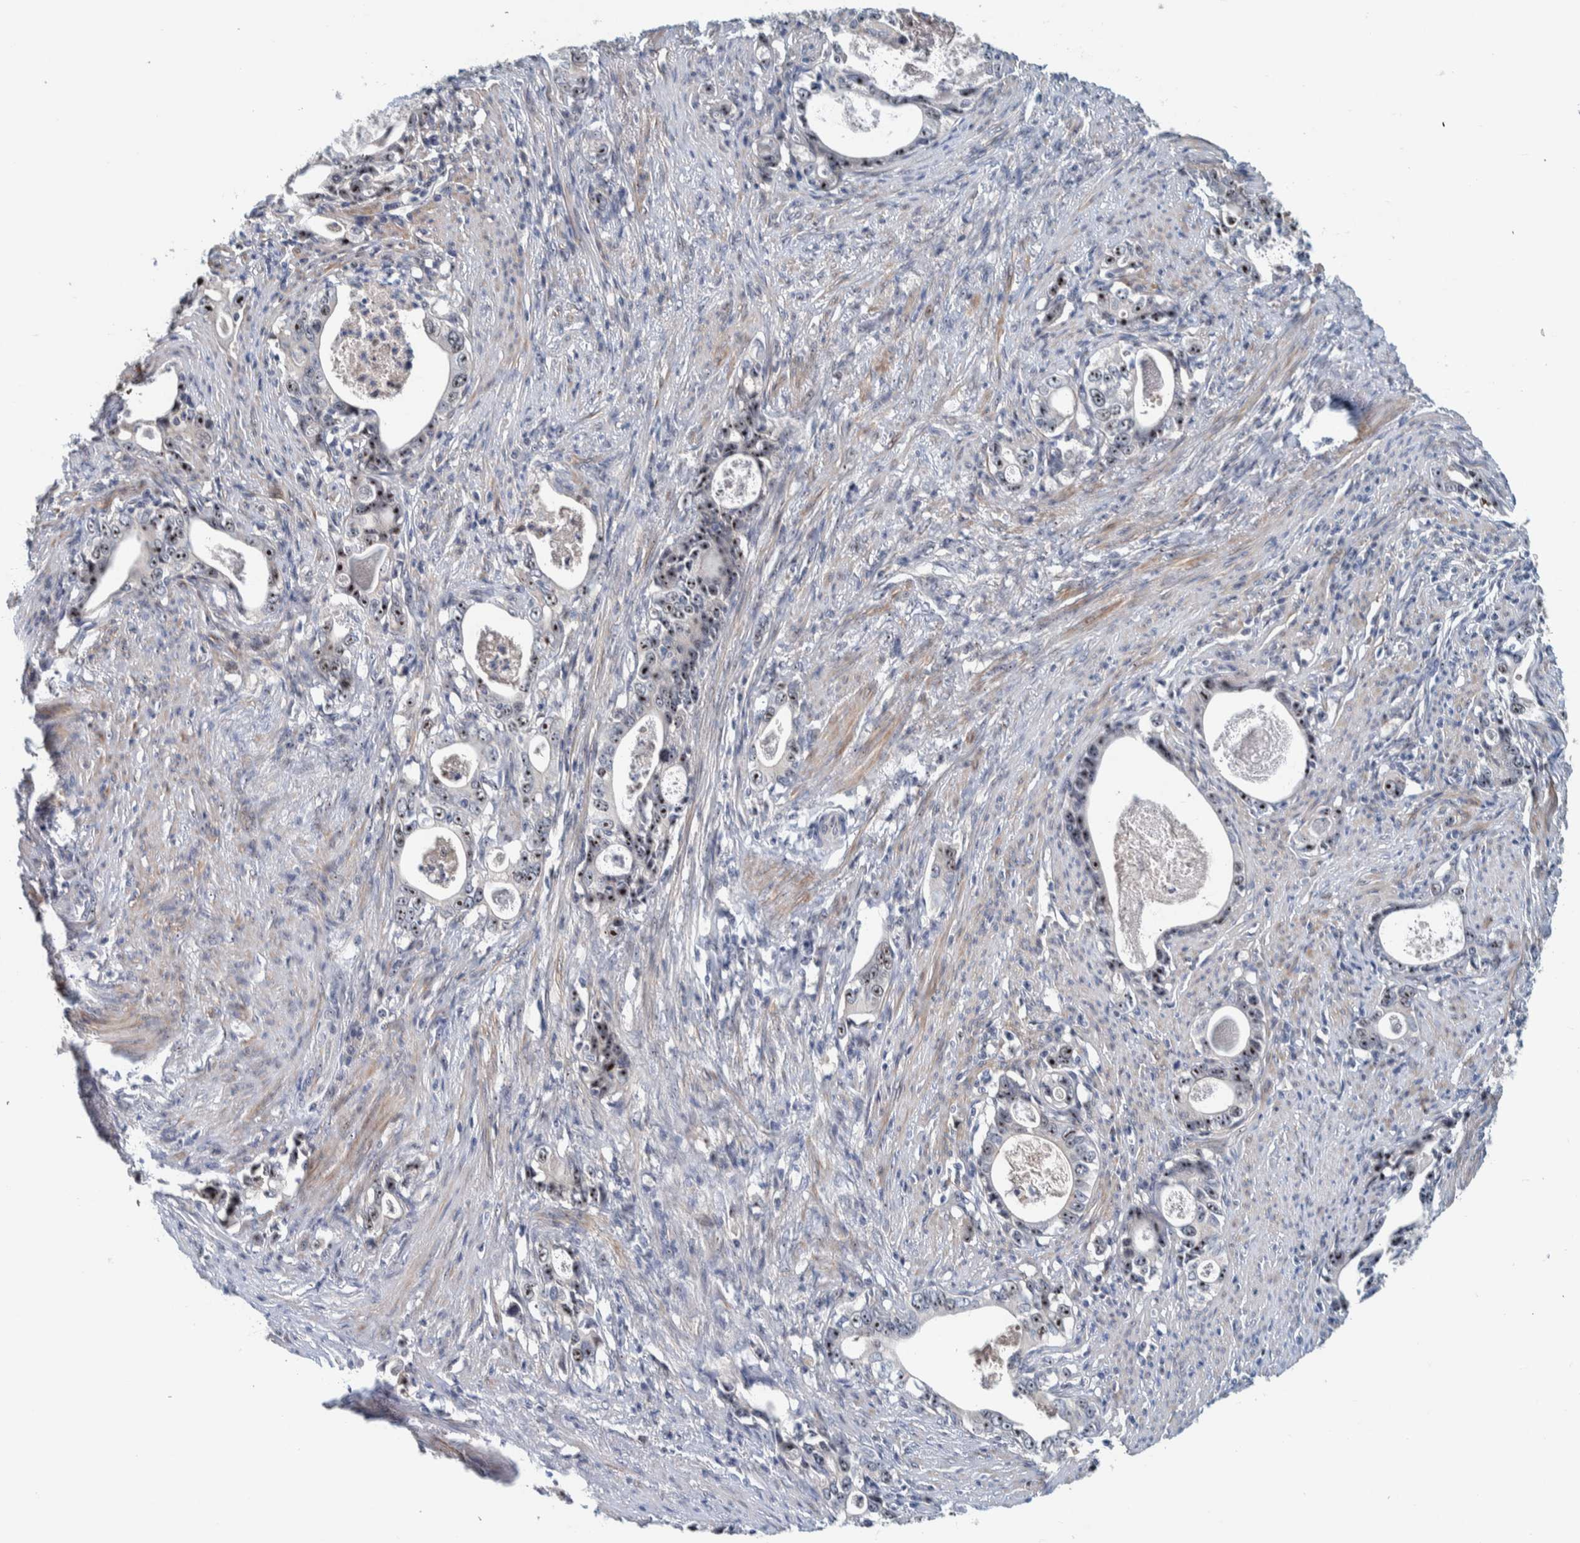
{"staining": {"intensity": "strong", "quantity": ">75%", "location": "nuclear"}, "tissue": "stomach cancer", "cell_type": "Tumor cells", "image_type": "cancer", "snomed": [{"axis": "morphology", "description": "Adenocarcinoma, NOS"}, {"axis": "topography", "description": "Stomach, lower"}], "caption": "Stomach cancer tissue demonstrates strong nuclear positivity in approximately >75% of tumor cells, visualized by immunohistochemistry.", "gene": "NOL11", "patient": {"sex": "female", "age": 72}}